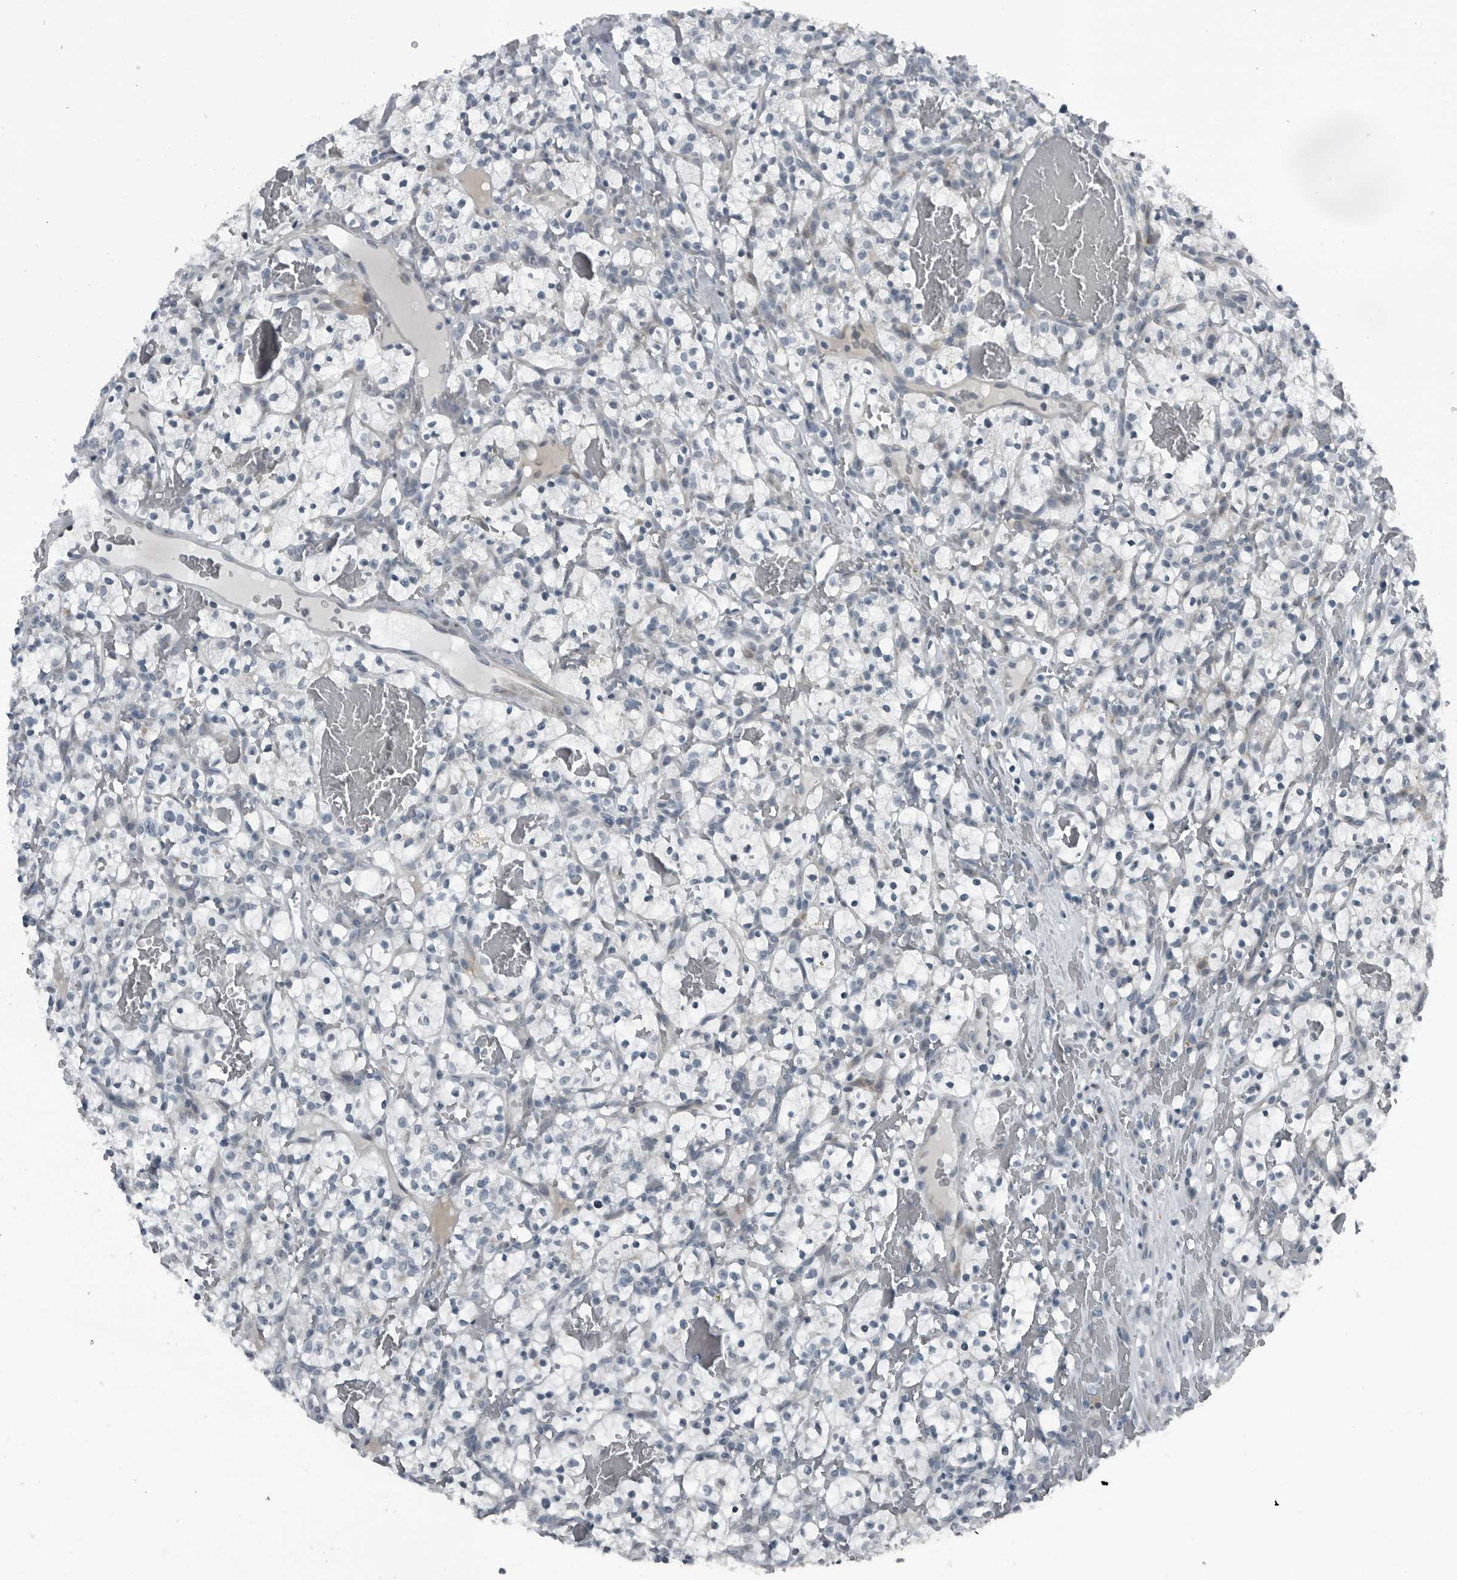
{"staining": {"intensity": "negative", "quantity": "none", "location": "none"}, "tissue": "renal cancer", "cell_type": "Tumor cells", "image_type": "cancer", "snomed": [{"axis": "morphology", "description": "Adenocarcinoma, NOS"}, {"axis": "topography", "description": "Kidney"}], "caption": "This is a image of immunohistochemistry (IHC) staining of renal cancer, which shows no staining in tumor cells.", "gene": "DNAAF11", "patient": {"sex": "female", "age": 57}}